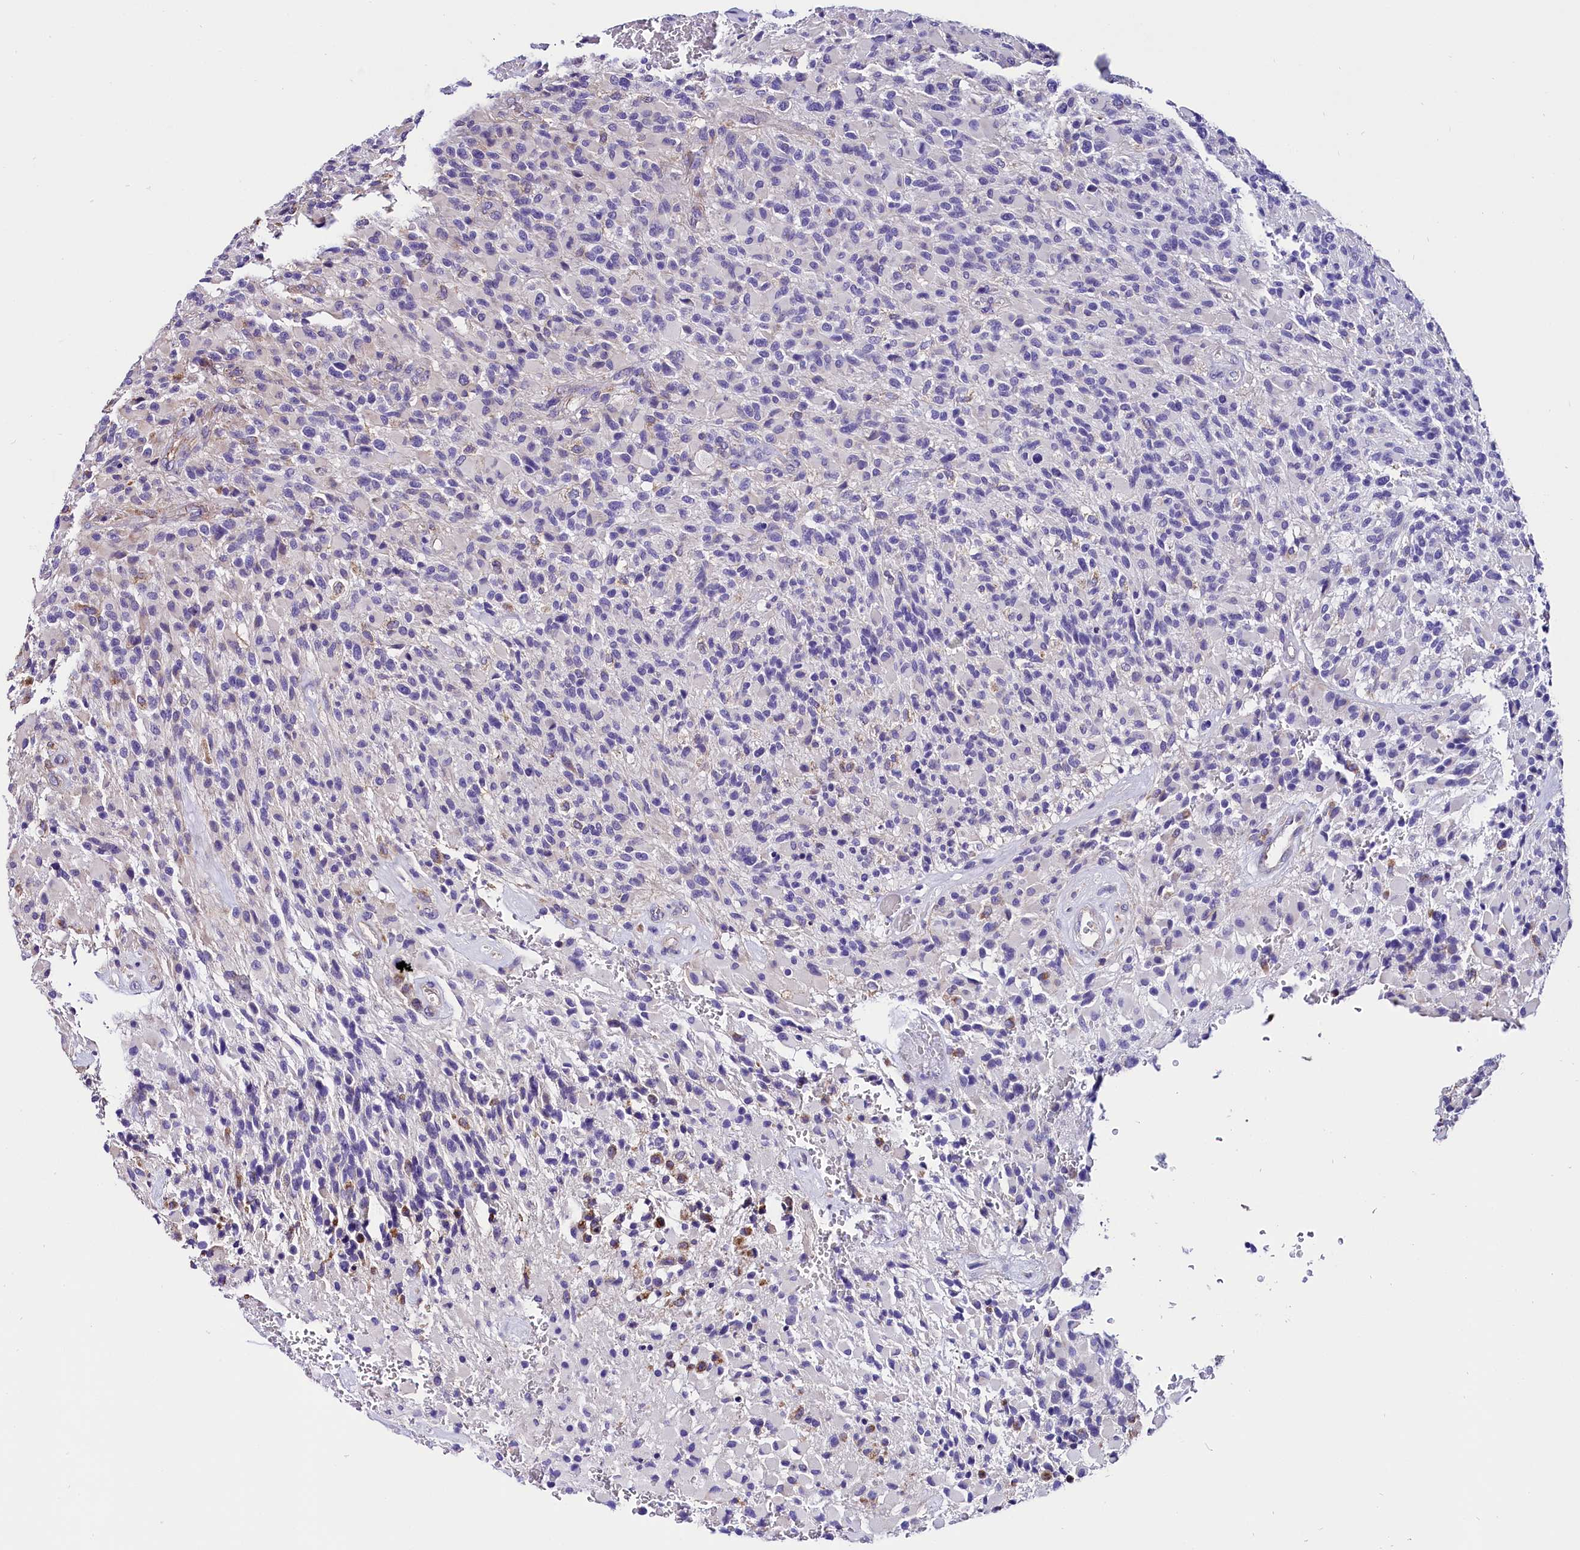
{"staining": {"intensity": "negative", "quantity": "none", "location": "none"}, "tissue": "glioma", "cell_type": "Tumor cells", "image_type": "cancer", "snomed": [{"axis": "morphology", "description": "Glioma, malignant, High grade"}, {"axis": "topography", "description": "Brain"}], "caption": "The image shows no significant staining in tumor cells of glioma. (Brightfield microscopy of DAB (3,3'-diaminobenzidine) immunohistochemistry (IHC) at high magnification).", "gene": "ACAA2", "patient": {"sex": "male", "age": 71}}